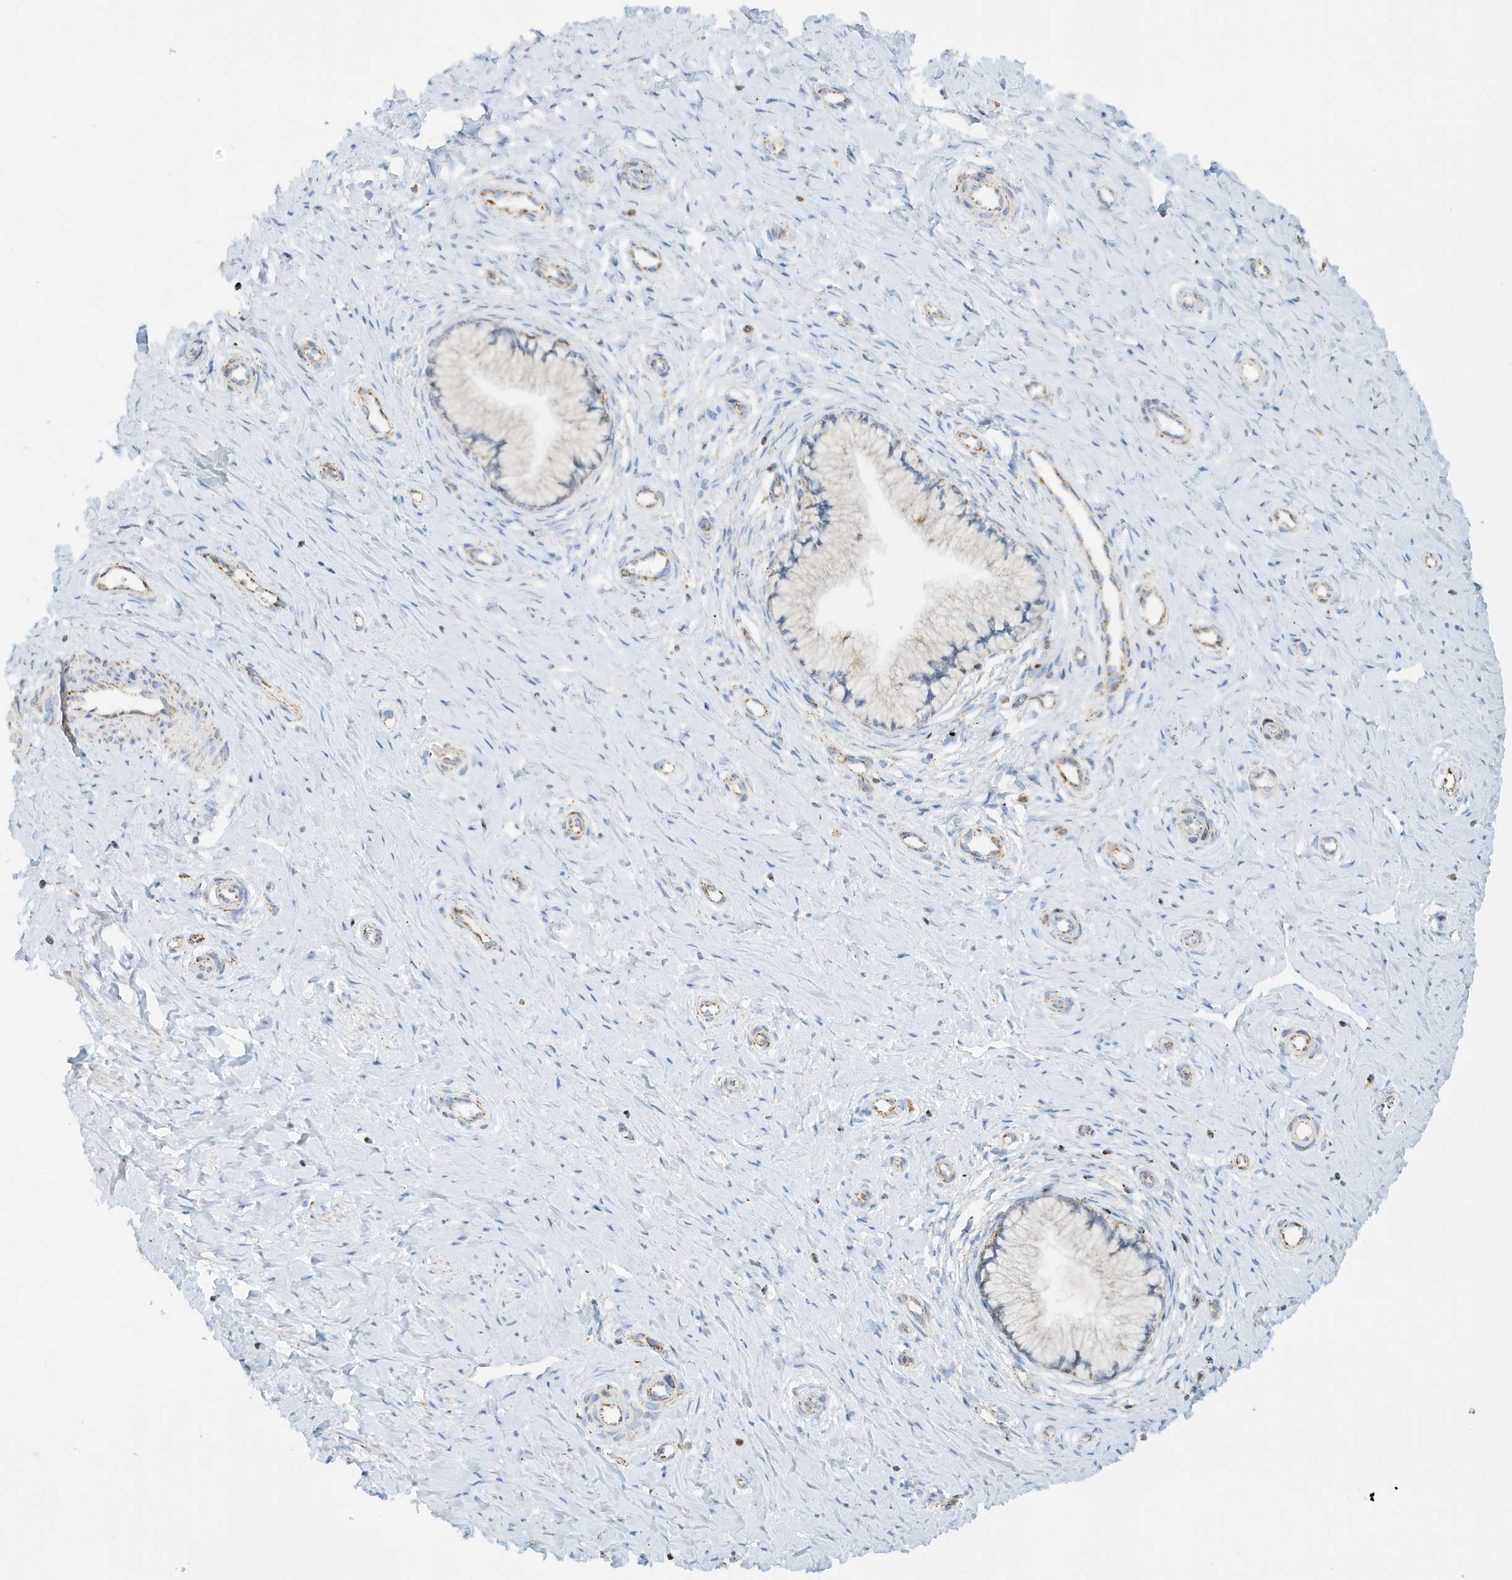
{"staining": {"intensity": "weak", "quantity": "25%-75%", "location": "cytoplasmic/membranous"}, "tissue": "cervix", "cell_type": "Glandular cells", "image_type": "normal", "snomed": [{"axis": "morphology", "description": "Normal tissue, NOS"}, {"axis": "topography", "description": "Cervix"}], "caption": "Immunohistochemical staining of normal cervix exhibits weak cytoplasmic/membranous protein positivity in about 25%-75% of glandular cells. The protein is stained brown, and the nuclei are stained in blue (DAB IHC with brightfield microscopy, high magnification).", "gene": "CAPN13", "patient": {"sex": "female", "age": 36}}